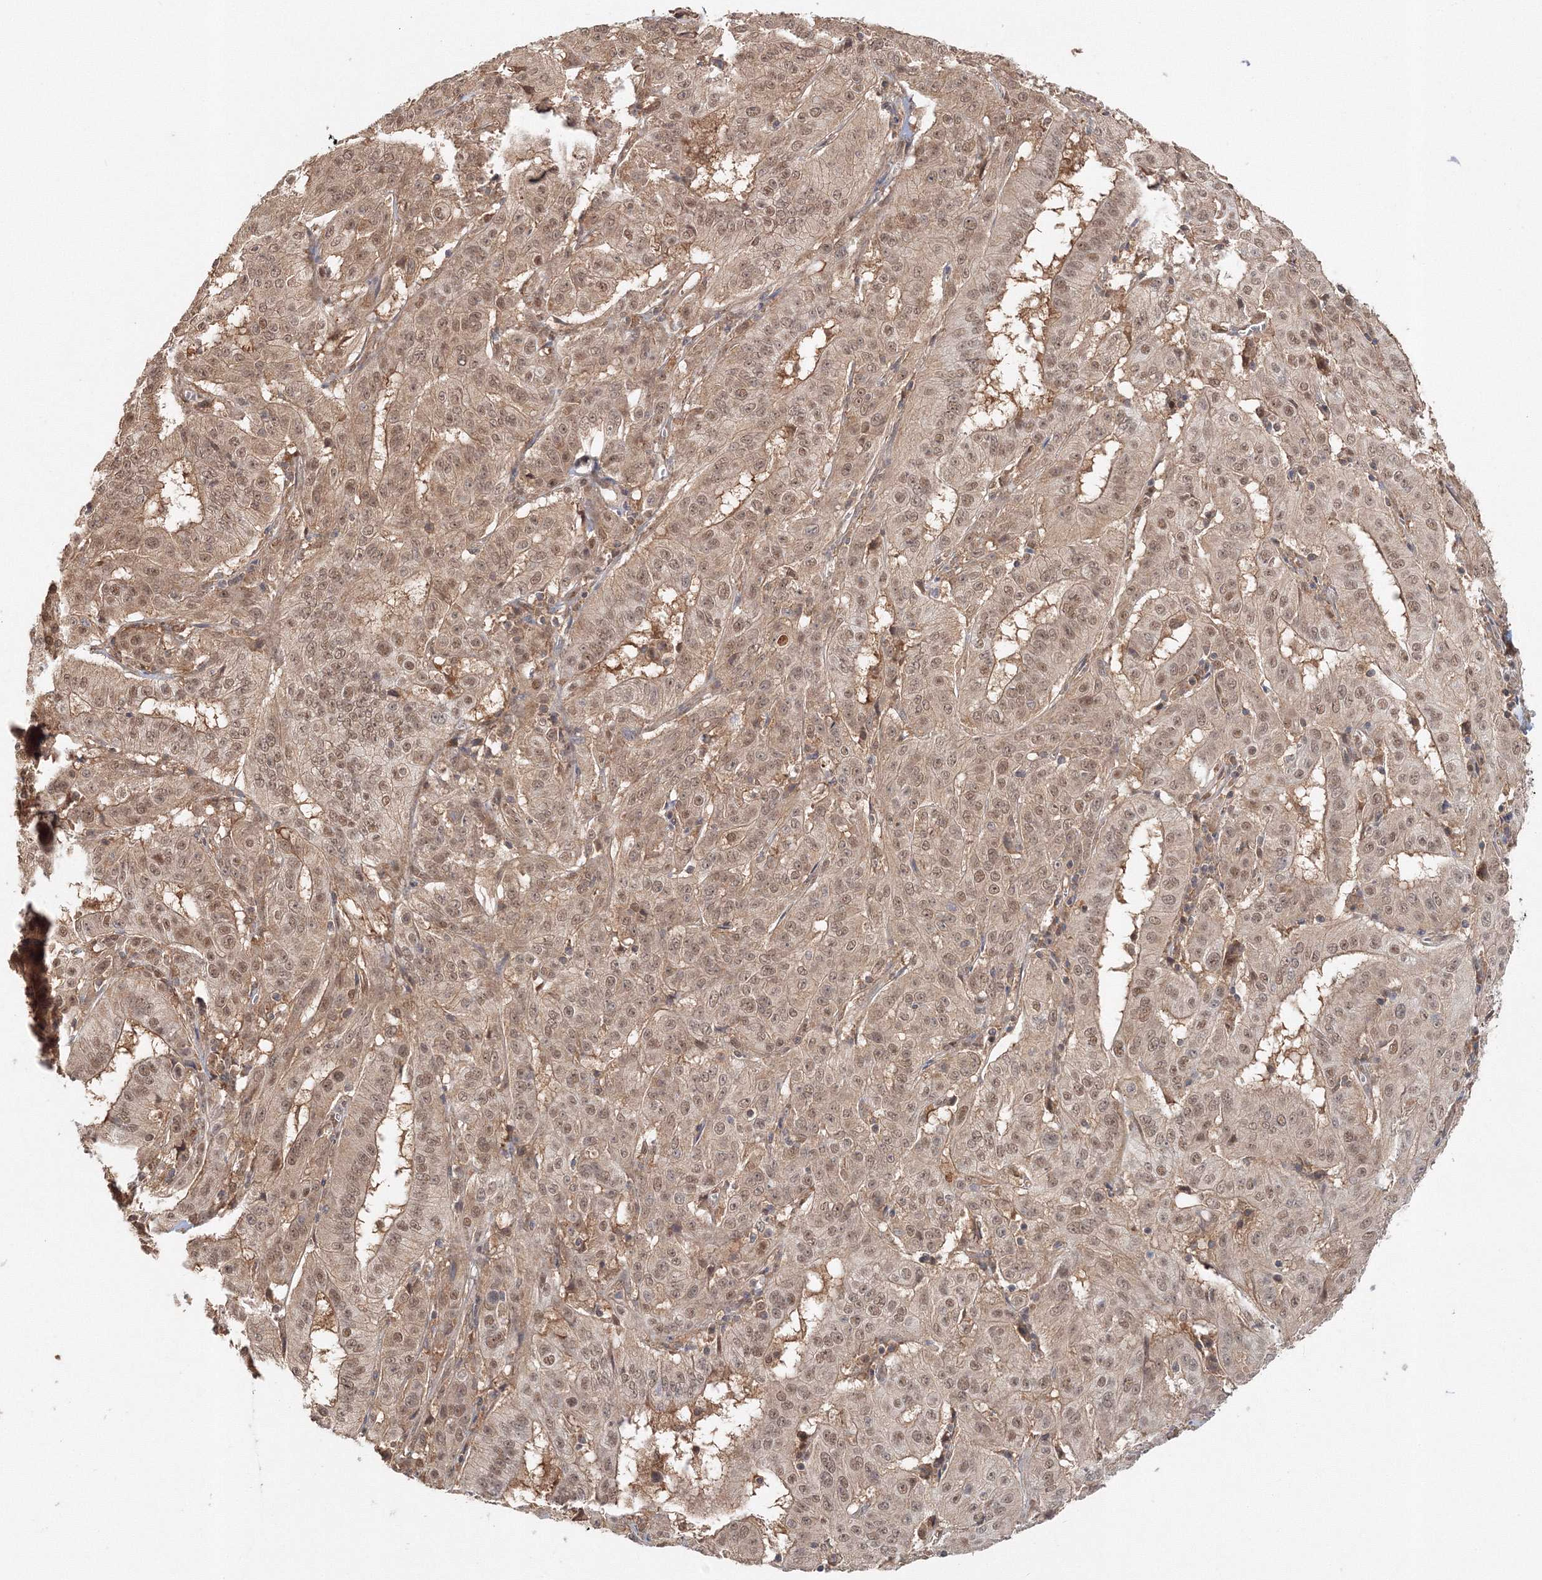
{"staining": {"intensity": "moderate", "quantity": ">75%", "location": "cytoplasmic/membranous,nuclear"}, "tissue": "pancreatic cancer", "cell_type": "Tumor cells", "image_type": "cancer", "snomed": [{"axis": "morphology", "description": "Adenocarcinoma, NOS"}, {"axis": "topography", "description": "Pancreas"}], "caption": "Immunohistochemical staining of human pancreatic cancer (adenocarcinoma) displays medium levels of moderate cytoplasmic/membranous and nuclear protein positivity in about >75% of tumor cells.", "gene": "PSMD6", "patient": {"sex": "male", "age": 63}}